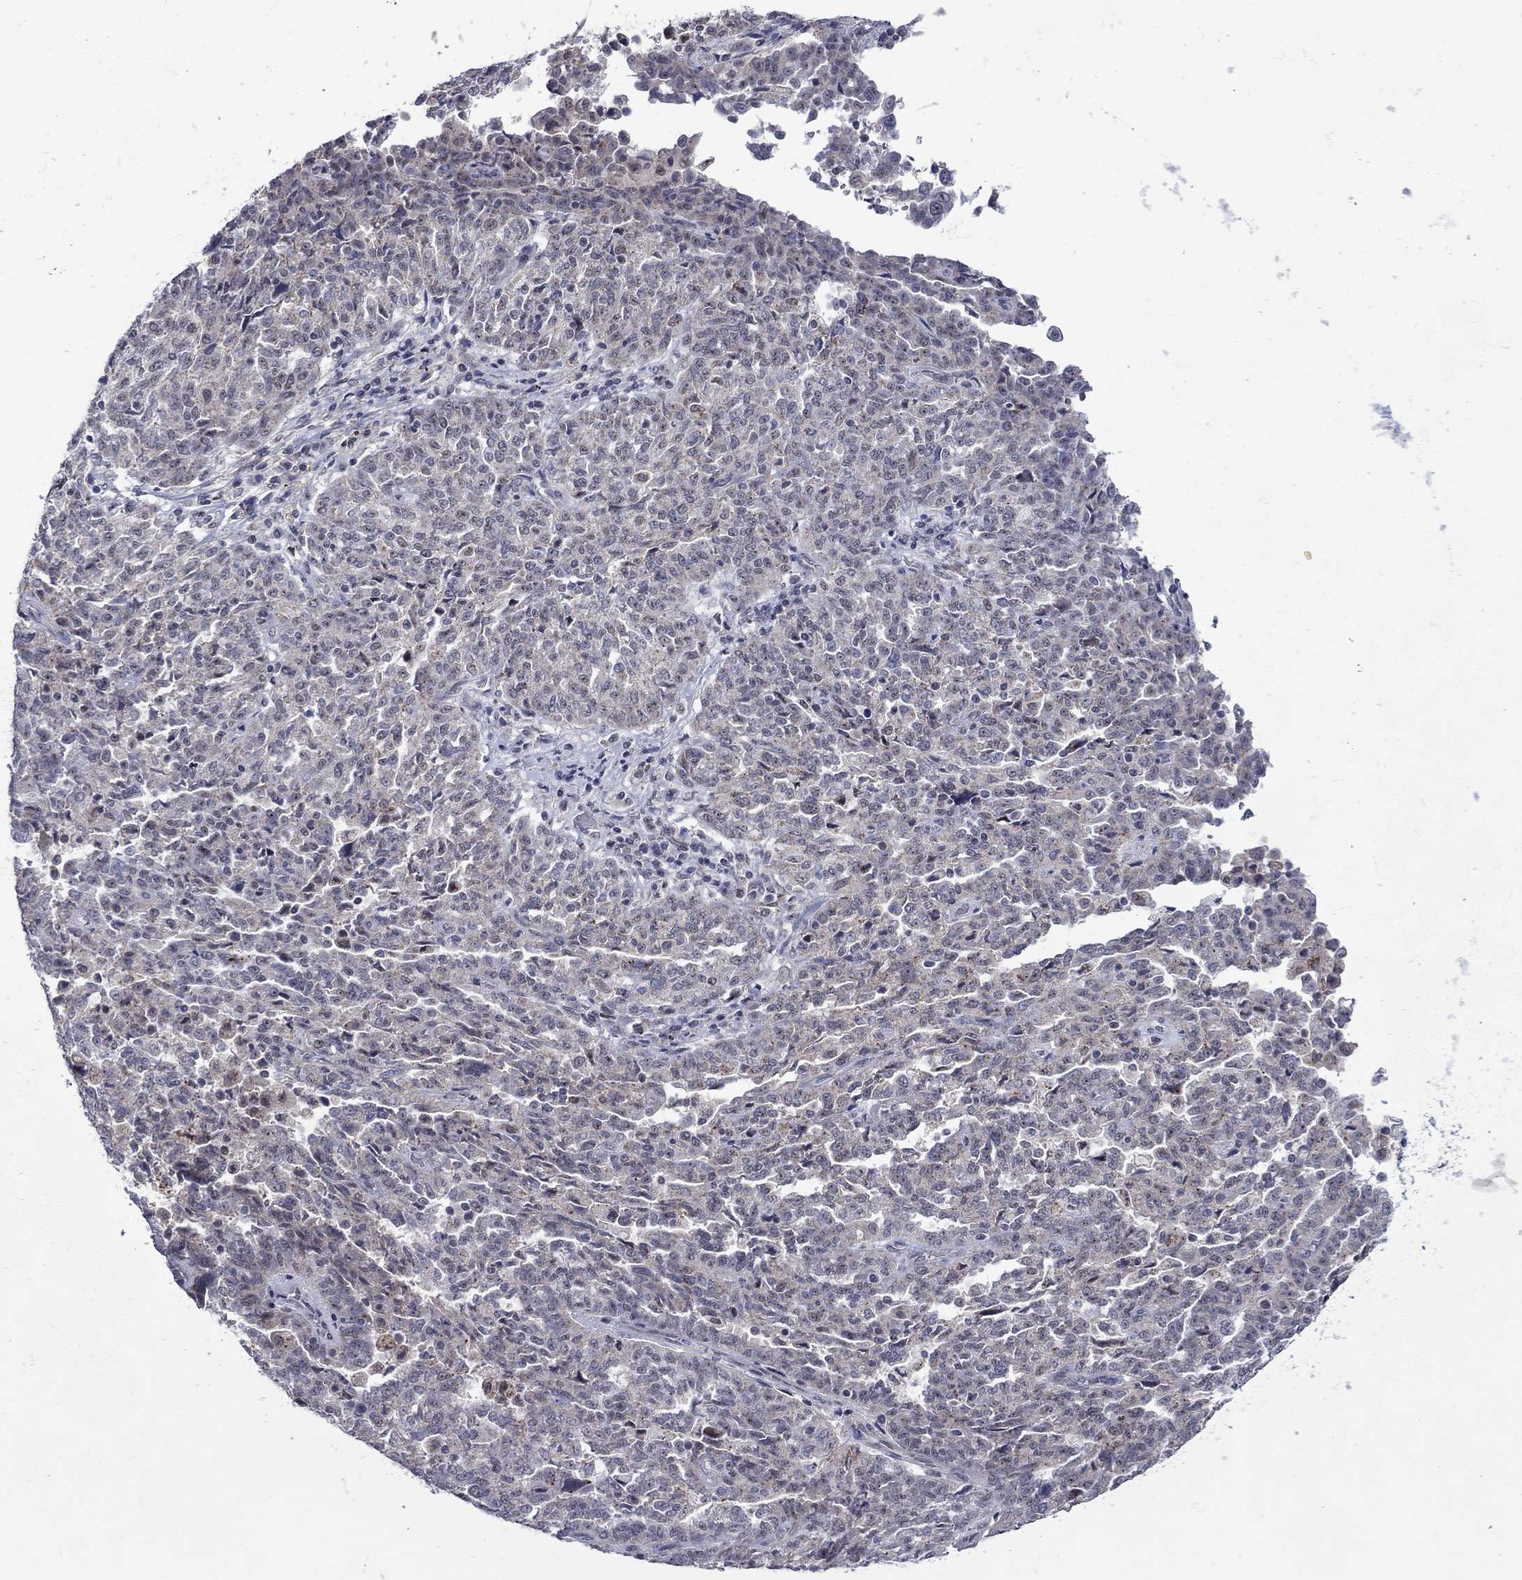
{"staining": {"intensity": "negative", "quantity": "none", "location": "none"}, "tissue": "ovarian cancer", "cell_type": "Tumor cells", "image_type": "cancer", "snomed": [{"axis": "morphology", "description": "Cystadenocarcinoma, serous, NOS"}, {"axis": "topography", "description": "Ovary"}], "caption": "An immunohistochemistry histopathology image of ovarian serous cystadenocarcinoma is shown. There is no staining in tumor cells of ovarian serous cystadenocarcinoma. (DAB (3,3'-diaminobenzidine) immunohistochemistry, high magnification).", "gene": "KCNJ16", "patient": {"sex": "female", "age": 67}}